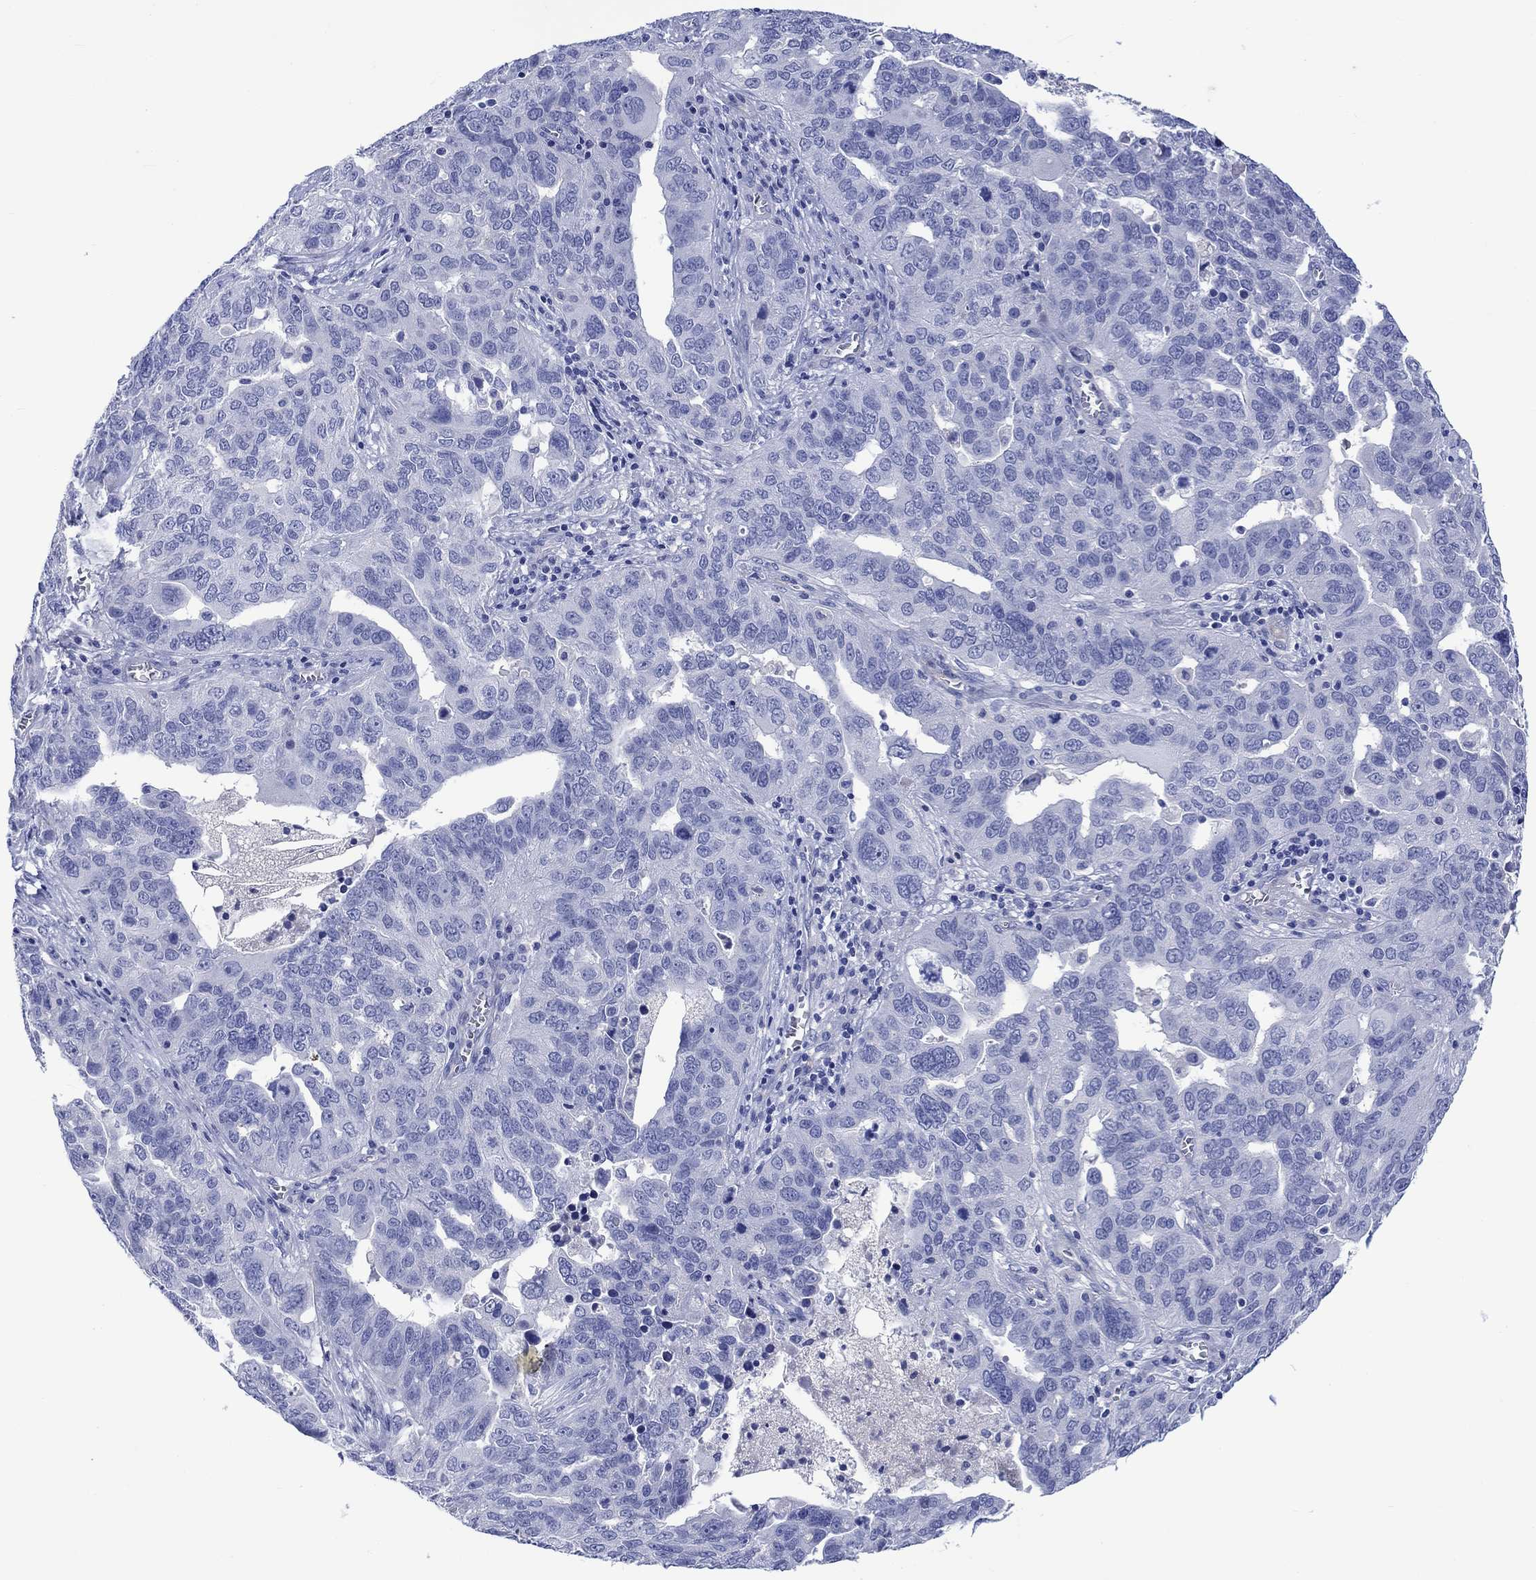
{"staining": {"intensity": "negative", "quantity": "none", "location": "none"}, "tissue": "ovarian cancer", "cell_type": "Tumor cells", "image_type": "cancer", "snomed": [{"axis": "morphology", "description": "Carcinoma, endometroid"}, {"axis": "topography", "description": "Soft tissue"}, {"axis": "topography", "description": "Ovary"}], "caption": "This is a histopathology image of immunohistochemistry (IHC) staining of endometroid carcinoma (ovarian), which shows no positivity in tumor cells. Brightfield microscopy of IHC stained with DAB (brown) and hematoxylin (blue), captured at high magnification.", "gene": "CACNG3", "patient": {"sex": "female", "age": 52}}